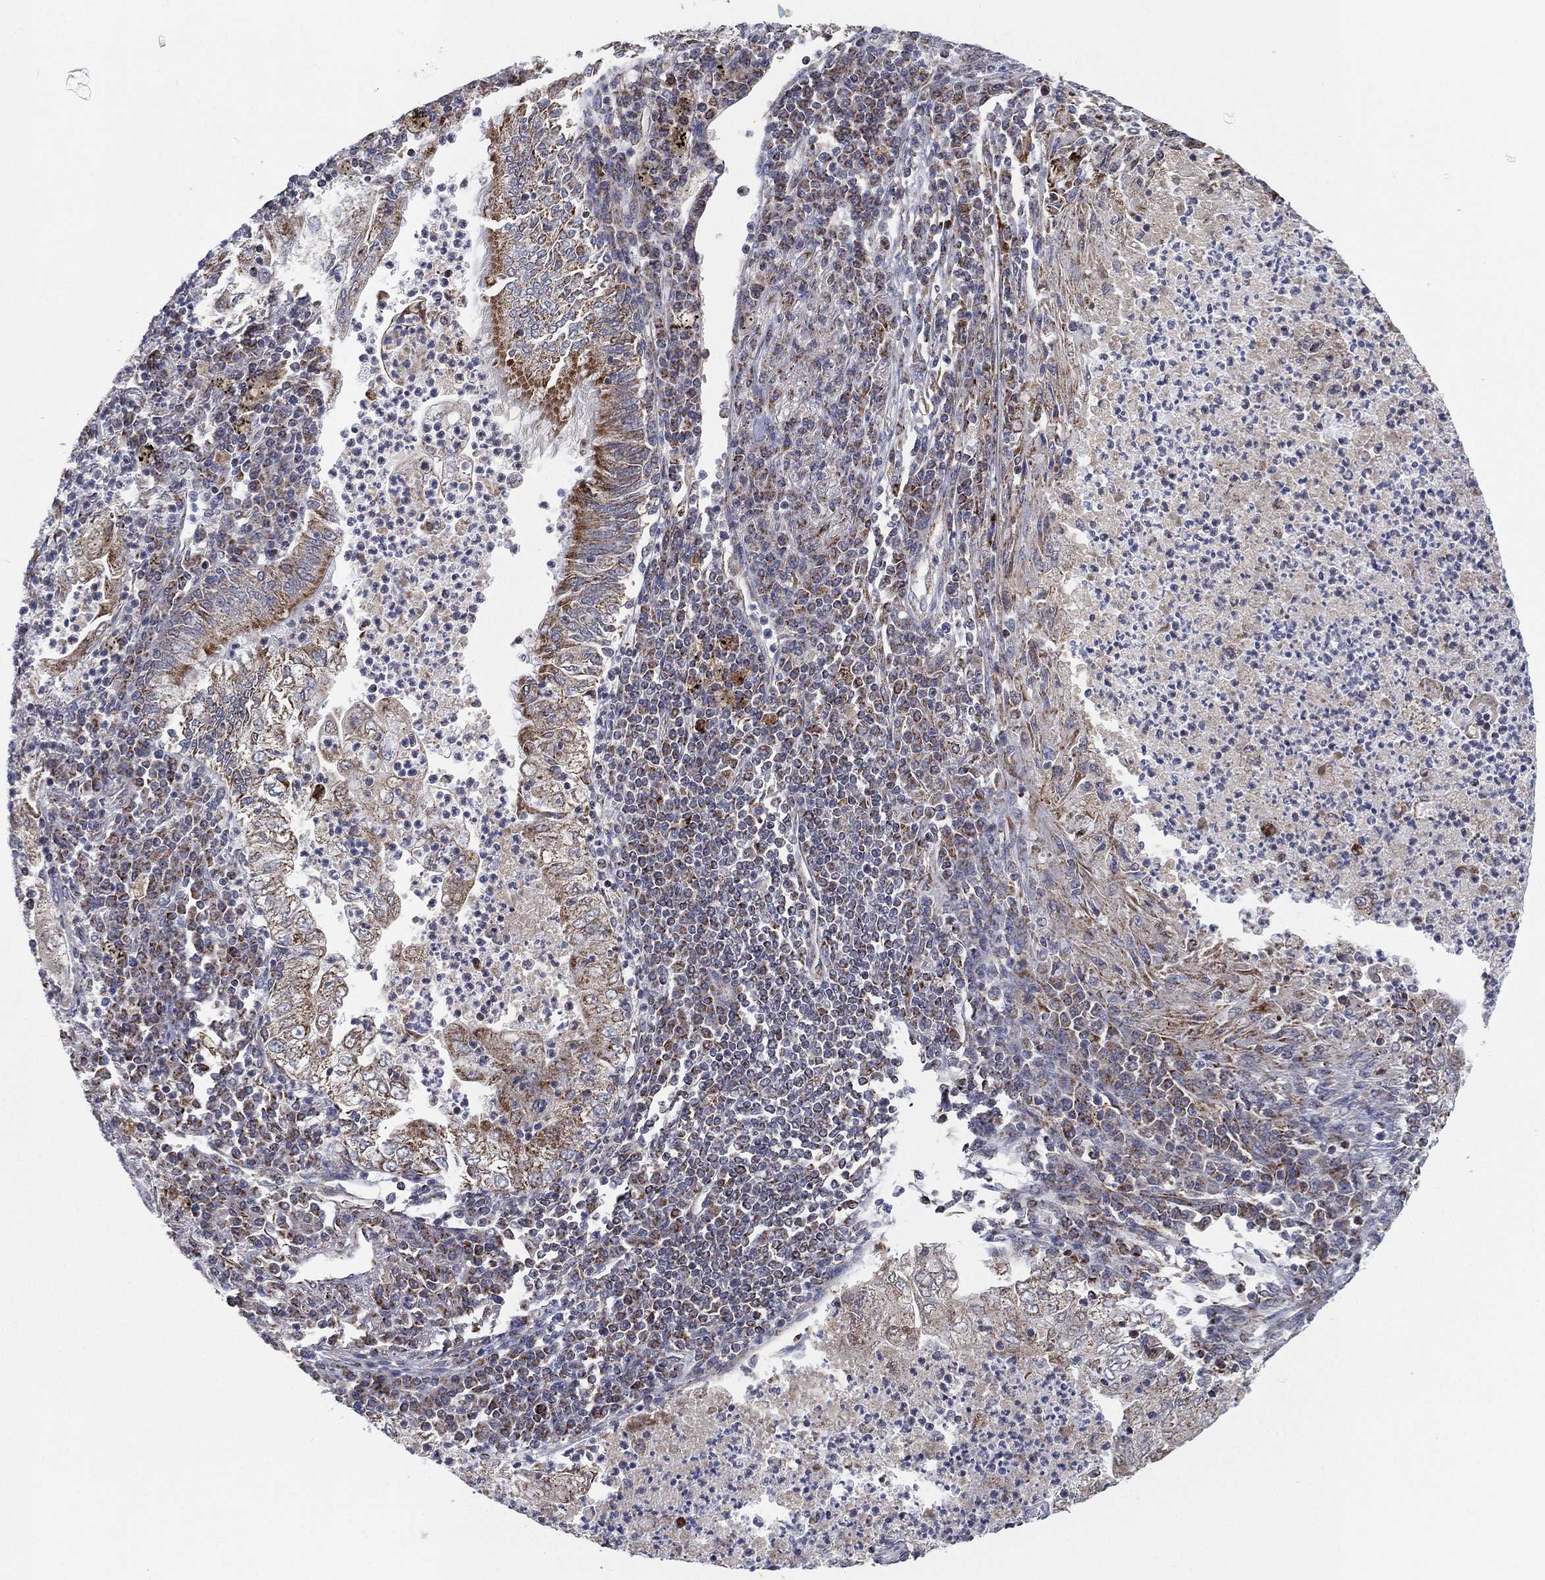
{"staining": {"intensity": "weak", "quantity": "25%-75%", "location": "cytoplasmic/membranous"}, "tissue": "lung cancer", "cell_type": "Tumor cells", "image_type": "cancer", "snomed": [{"axis": "morphology", "description": "Adenocarcinoma, NOS"}, {"axis": "topography", "description": "Lung"}], "caption": "The immunohistochemical stain labels weak cytoplasmic/membranous positivity in tumor cells of adenocarcinoma (lung) tissue.", "gene": "PSMG4", "patient": {"sex": "female", "age": 73}}